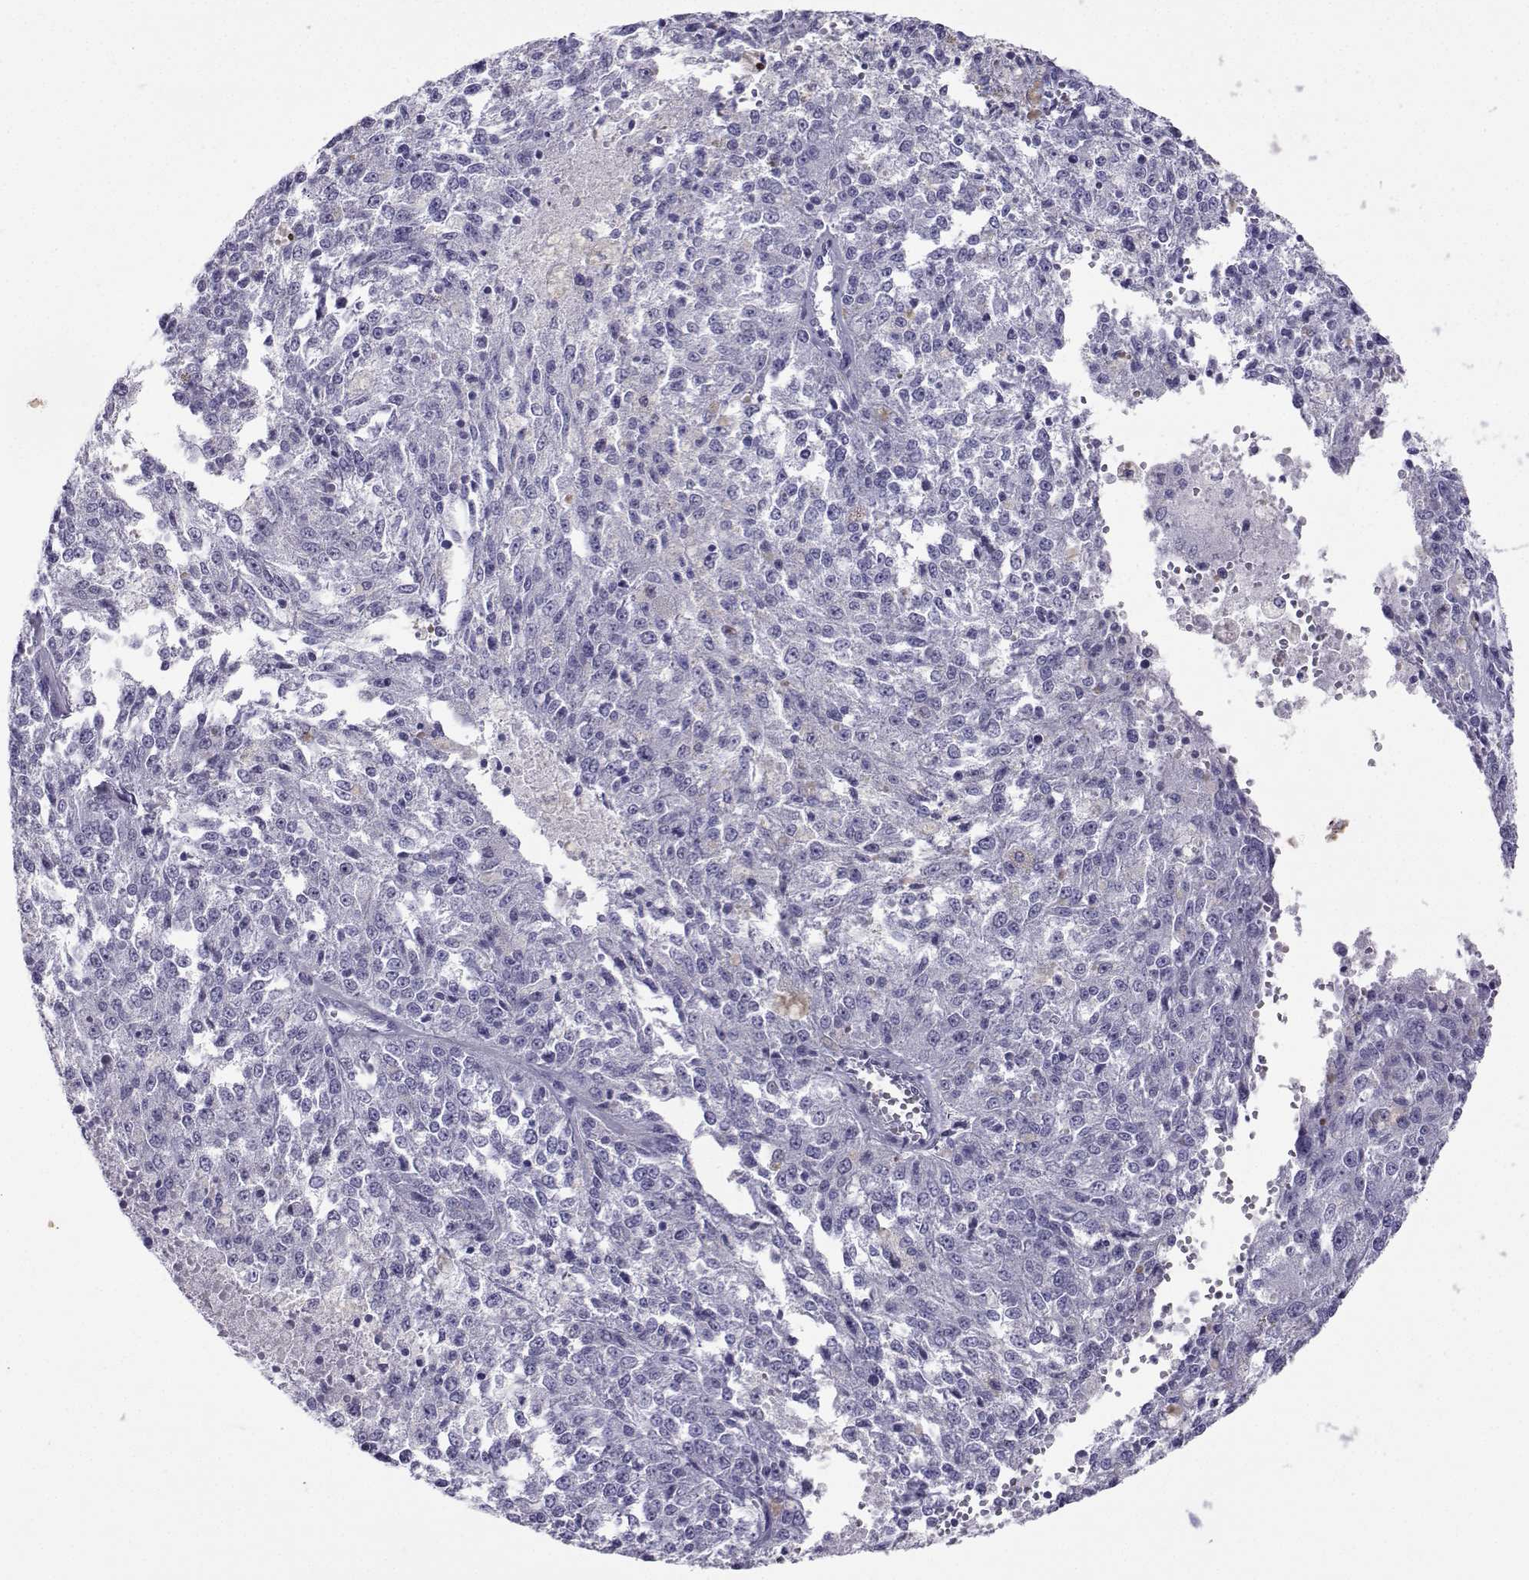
{"staining": {"intensity": "negative", "quantity": "none", "location": "none"}, "tissue": "melanoma", "cell_type": "Tumor cells", "image_type": "cancer", "snomed": [{"axis": "morphology", "description": "Malignant melanoma, Metastatic site"}, {"axis": "topography", "description": "Lymph node"}], "caption": "This is an immunohistochemistry (IHC) histopathology image of malignant melanoma (metastatic site). There is no positivity in tumor cells.", "gene": "LORICRIN", "patient": {"sex": "female", "age": 64}}